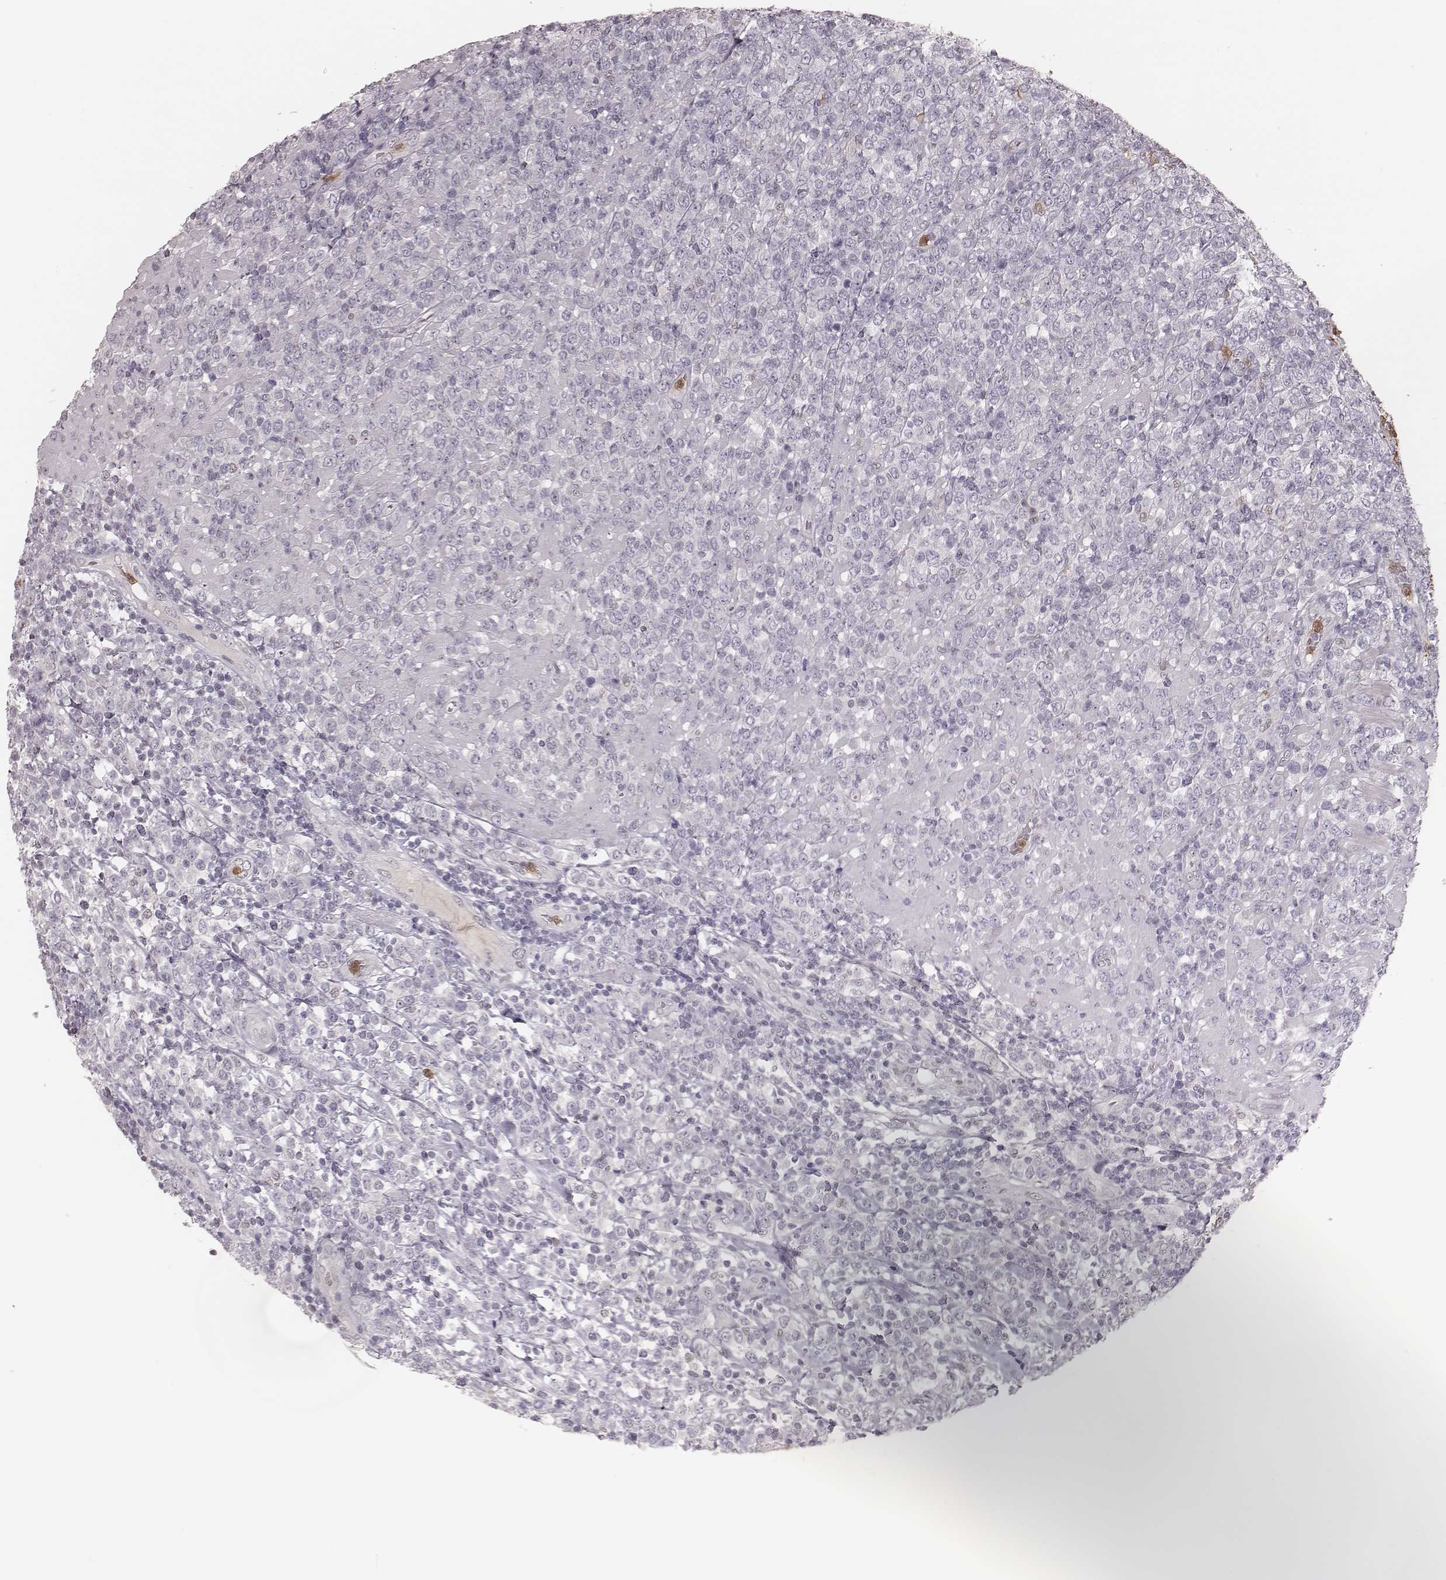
{"staining": {"intensity": "negative", "quantity": "none", "location": "none"}, "tissue": "lymphoma", "cell_type": "Tumor cells", "image_type": "cancer", "snomed": [{"axis": "morphology", "description": "Malignant lymphoma, non-Hodgkin's type, High grade"}, {"axis": "topography", "description": "Soft tissue"}], "caption": "High-grade malignant lymphoma, non-Hodgkin's type was stained to show a protein in brown. There is no significant staining in tumor cells. (DAB (3,3'-diaminobenzidine) immunohistochemistry with hematoxylin counter stain).", "gene": "KITLG", "patient": {"sex": "female", "age": 56}}